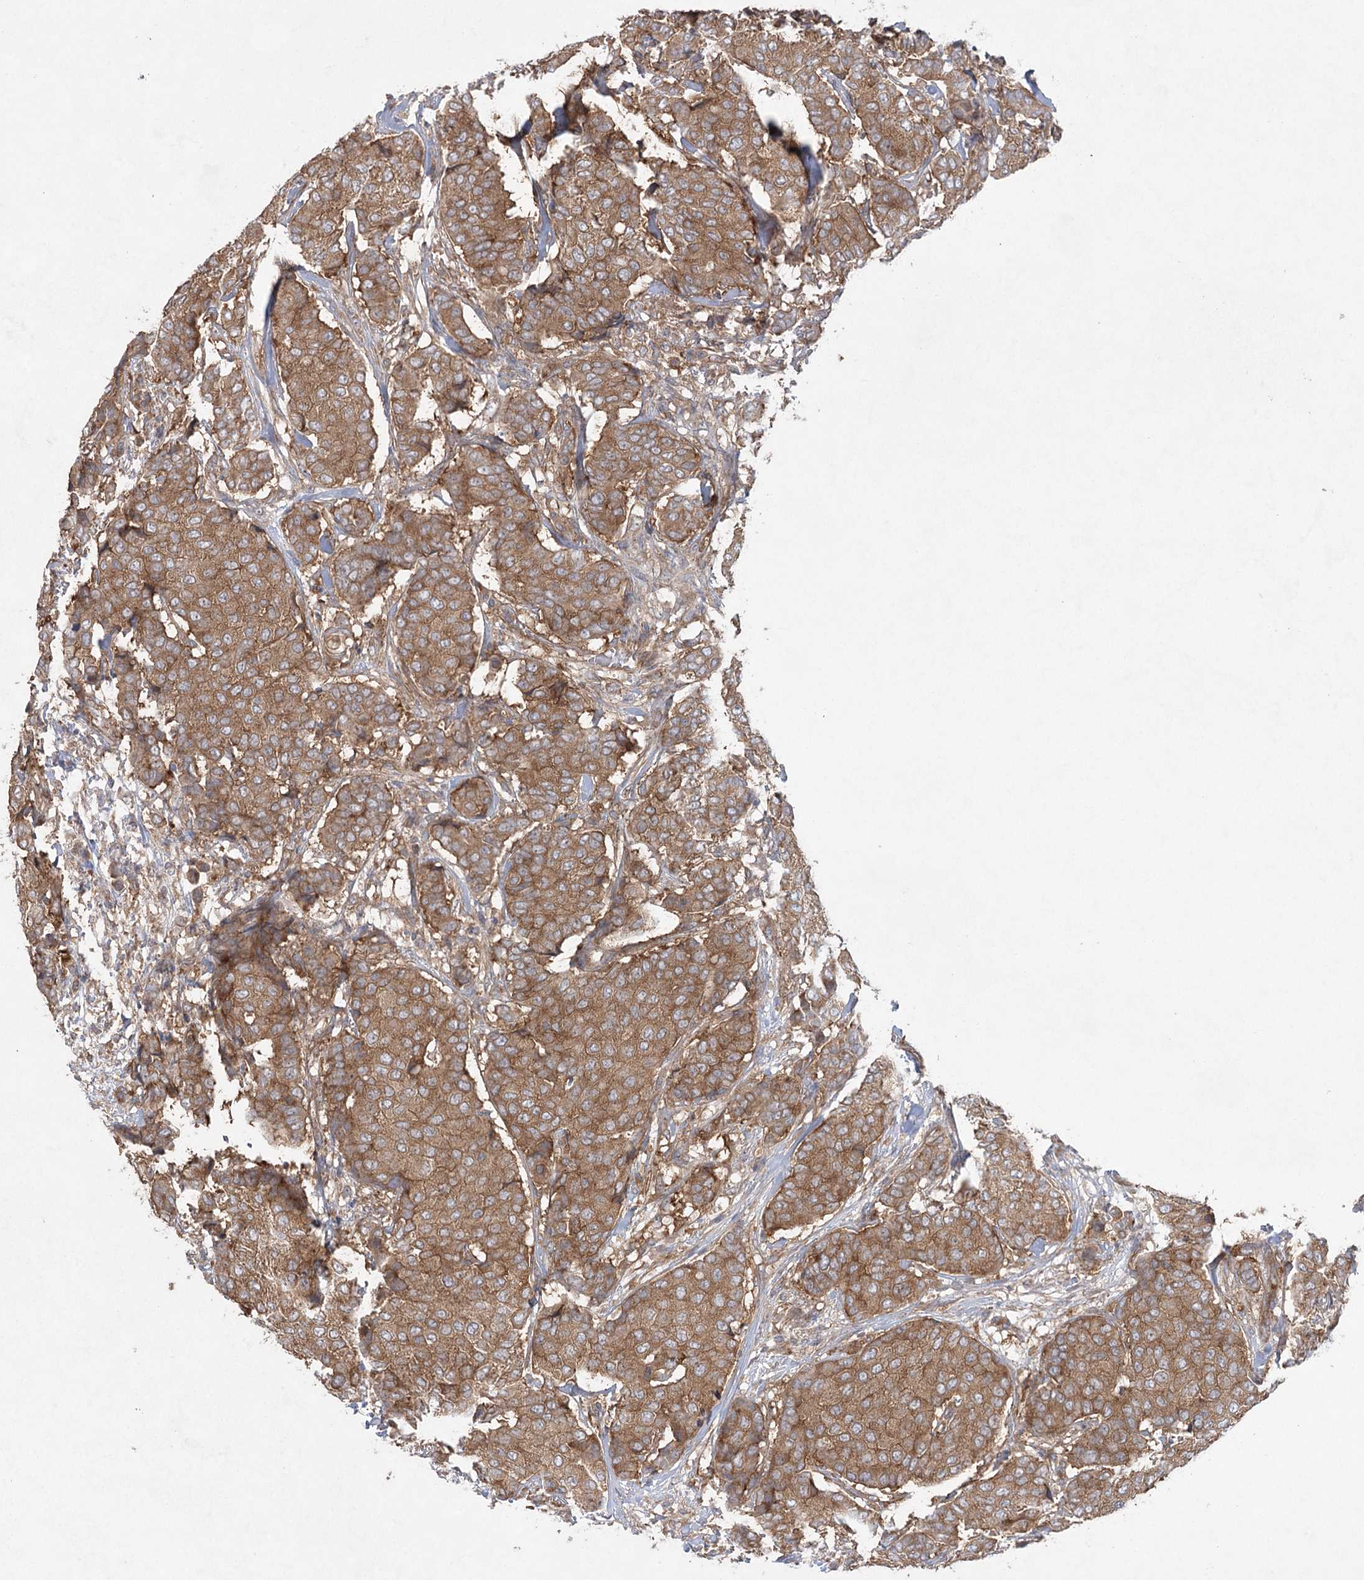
{"staining": {"intensity": "moderate", "quantity": ">75%", "location": "cytoplasmic/membranous"}, "tissue": "breast cancer", "cell_type": "Tumor cells", "image_type": "cancer", "snomed": [{"axis": "morphology", "description": "Duct carcinoma"}, {"axis": "topography", "description": "Breast"}], "caption": "Immunohistochemistry (IHC) micrograph of neoplastic tissue: breast cancer (invasive ductal carcinoma) stained using immunohistochemistry (IHC) demonstrates medium levels of moderate protein expression localized specifically in the cytoplasmic/membranous of tumor cells, appearing as a cytoplasmic/membranous brown color.", "gene": "EIF3A", "patient": {"sex": "female", "age": 75}}